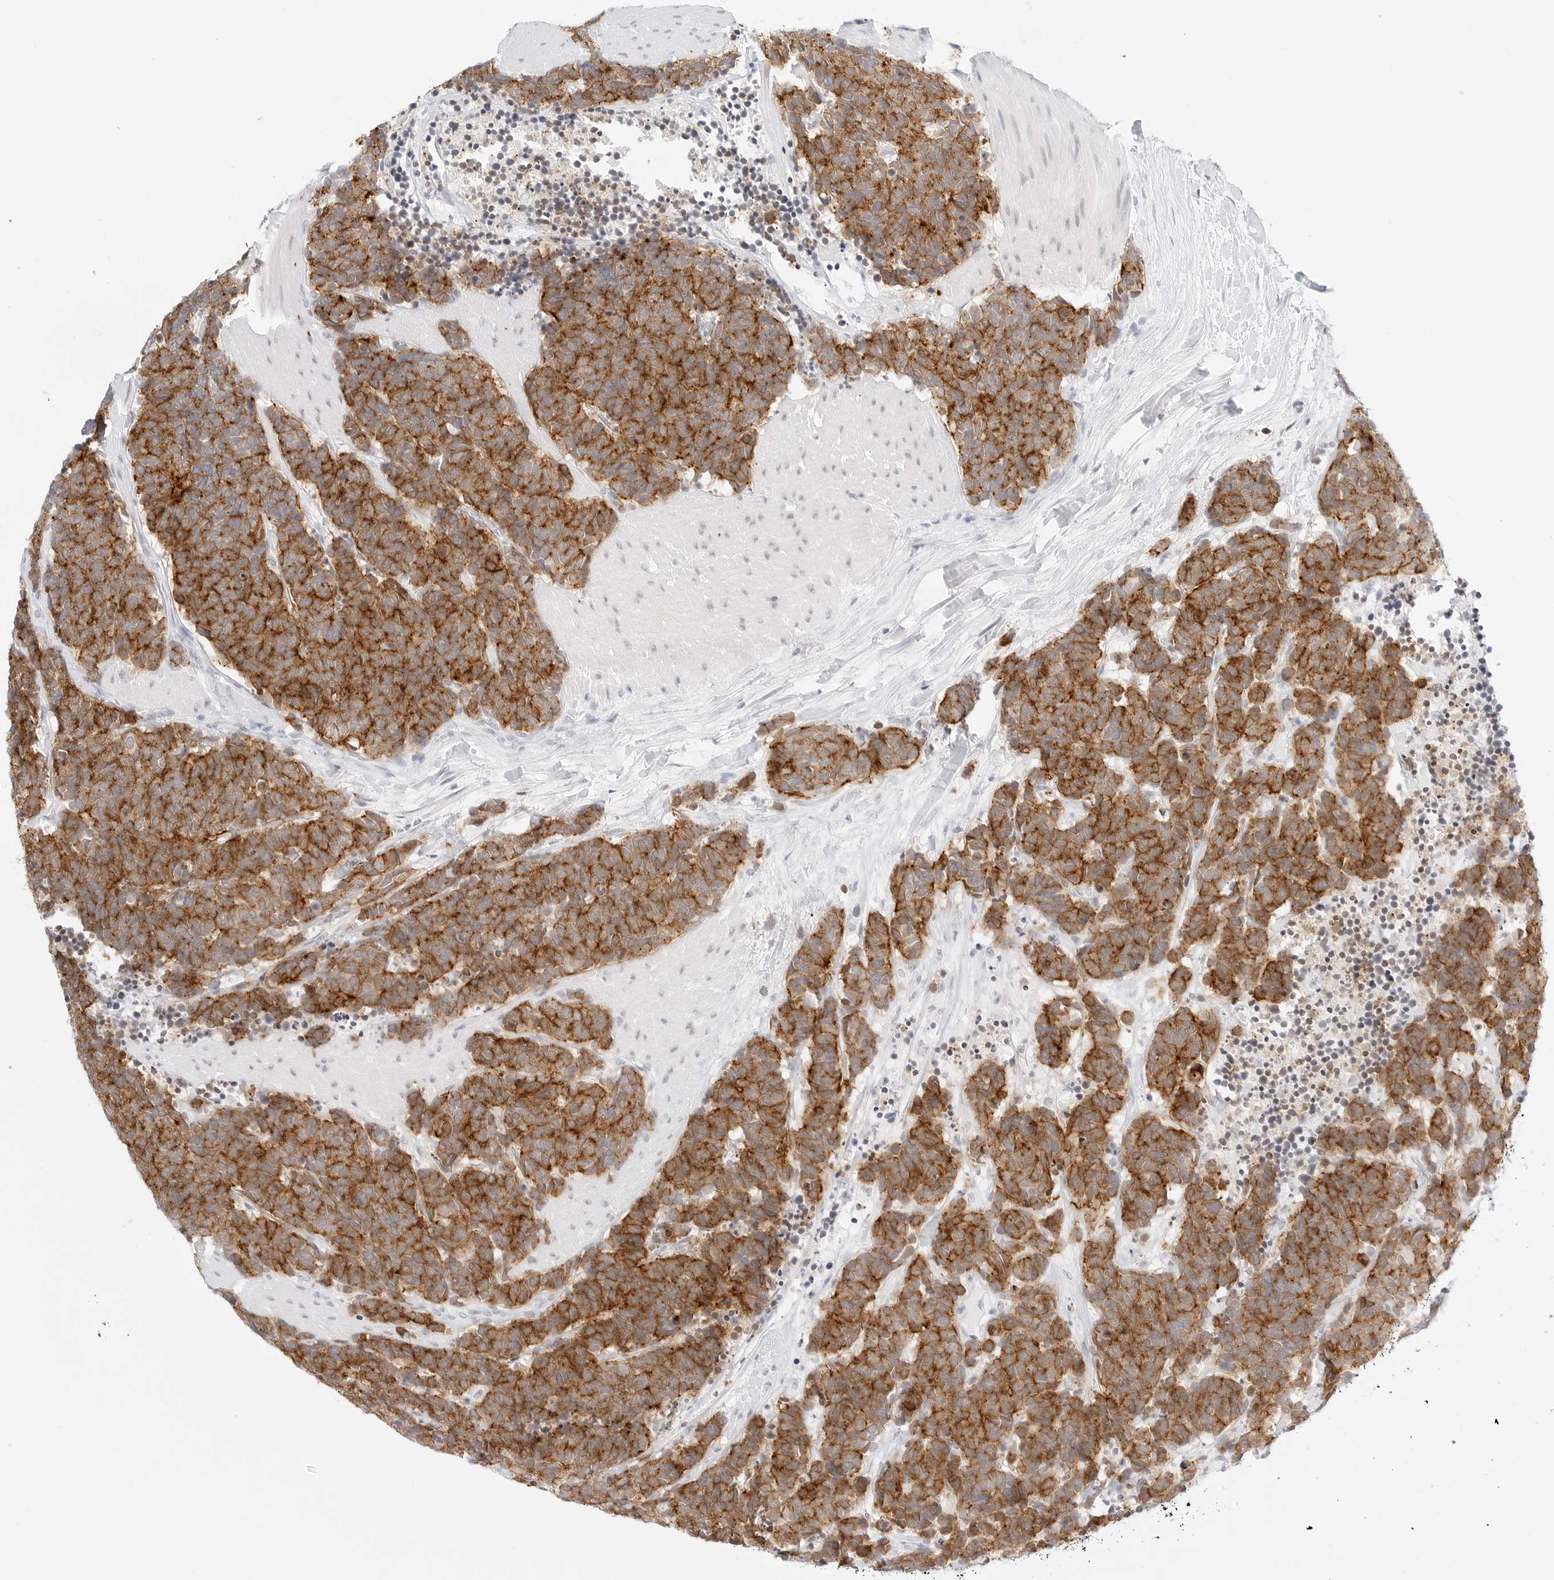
{"staining": {"intensity": "moderate", "quantity": ">75%", "location": "cytoplasmic/membranous"}, "tissue": "carcinoid", "cell_type": "Tumor cells", "image_type": "cancer", "snomed": [{"axis": "morphology", "description": "Carcinoma, NOS"}, {"axis": "morphology", "description": "Carcinoid, malignant, NOS"}, {"axis": "topography", "description": "Urinary bladder"}], "caption": "Protein staining of carcinoid (malignant) tissue demonstrates moderate cytoplasmic/membranous staining in approximately >75% of tumor cells.", "gene": "CDH1", "patient": {"sex": "male", "age": 57}}